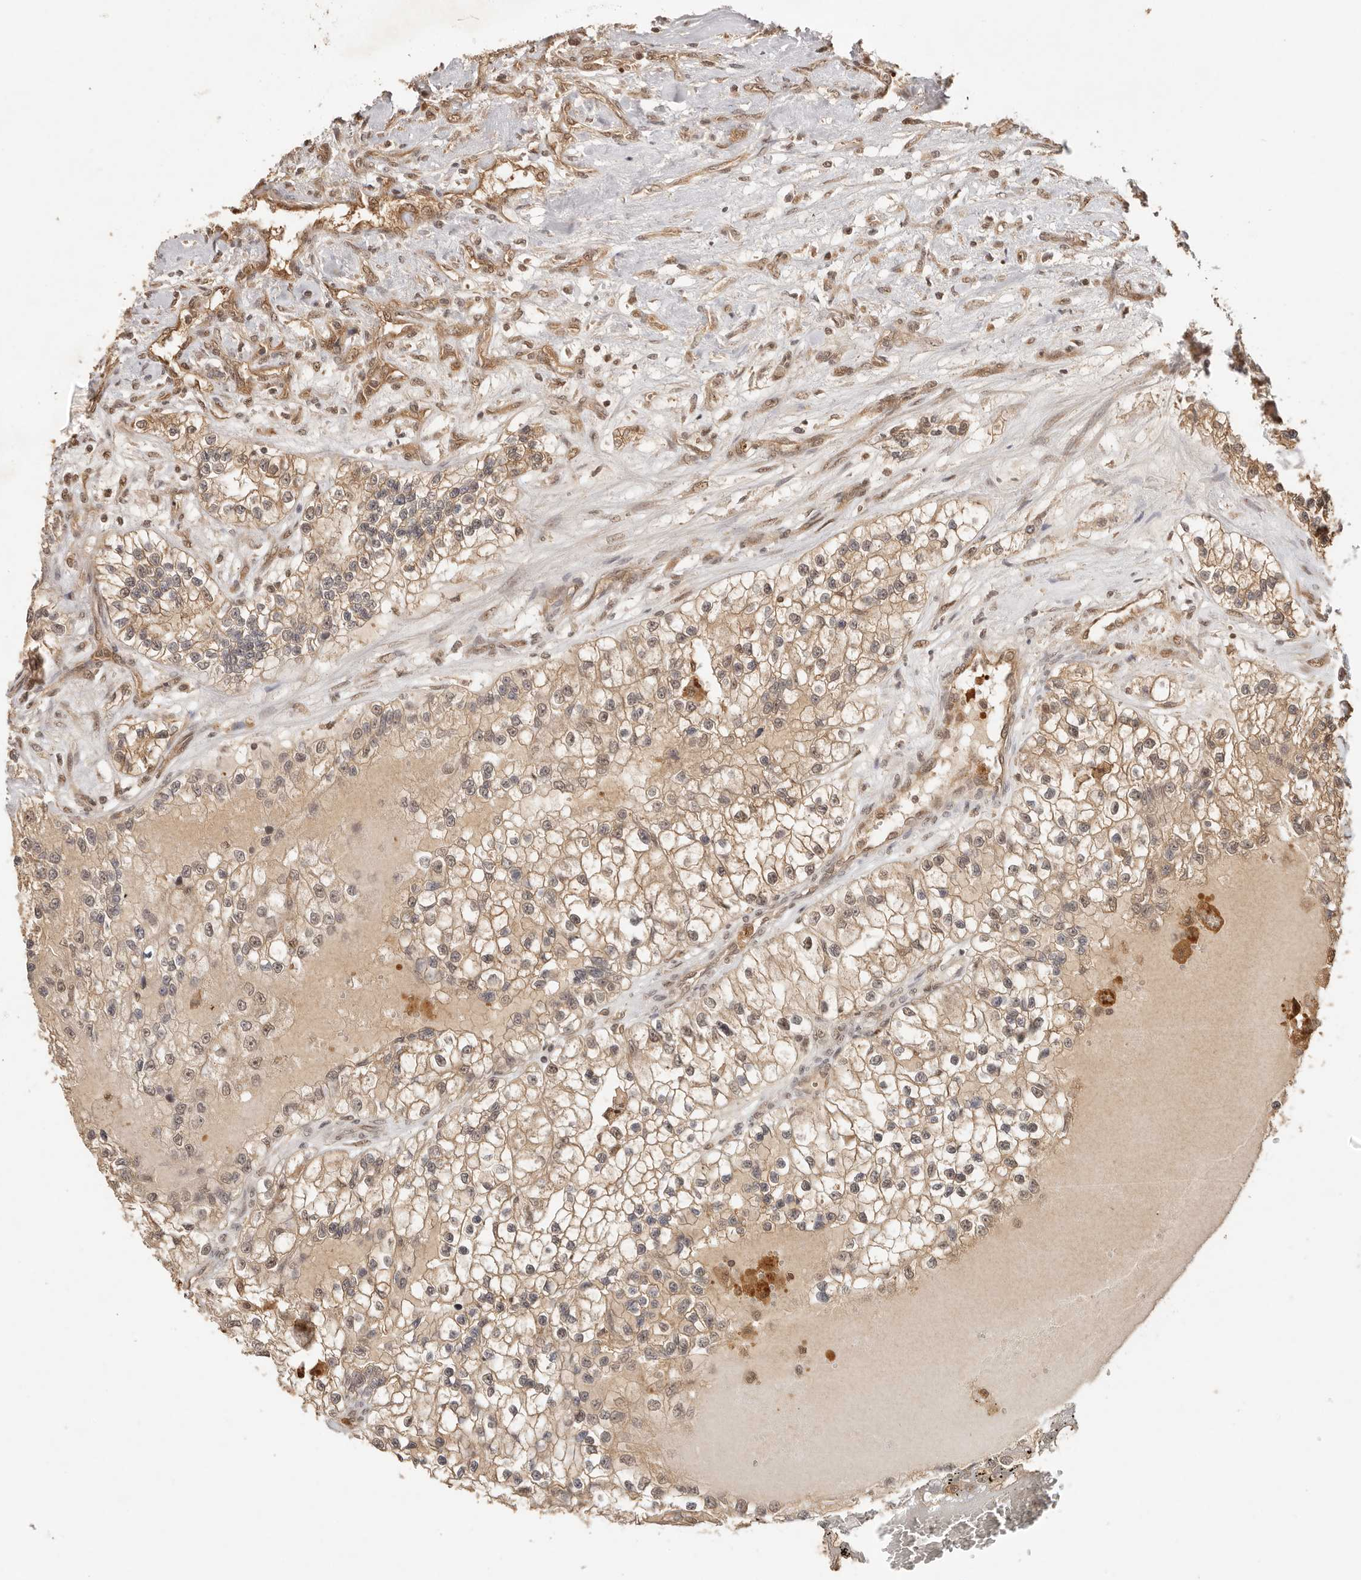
{"staining": {"intensity": "moderate", "quantity": ">75%", "location": "cytoplasmic/membranous,nuclear"}, "tissue": "renal cancer", "cell_type": "Tumor cells", "image_type": "cancer", "snomed": [{"axis": "morphology", "description": "Adenocarcinoma, NOS"}, {"axis": "topography", "description": "Kidney"}], "caption": "Renal cancer (adenocarcinoma) stained with a brown dye demonstrates moderate cytoplasmic/membranous and nuclear positive staining in about >75% of tumor cells.", "gene": "PSMA5", "patient": {"sex": "female", "age": 57}}